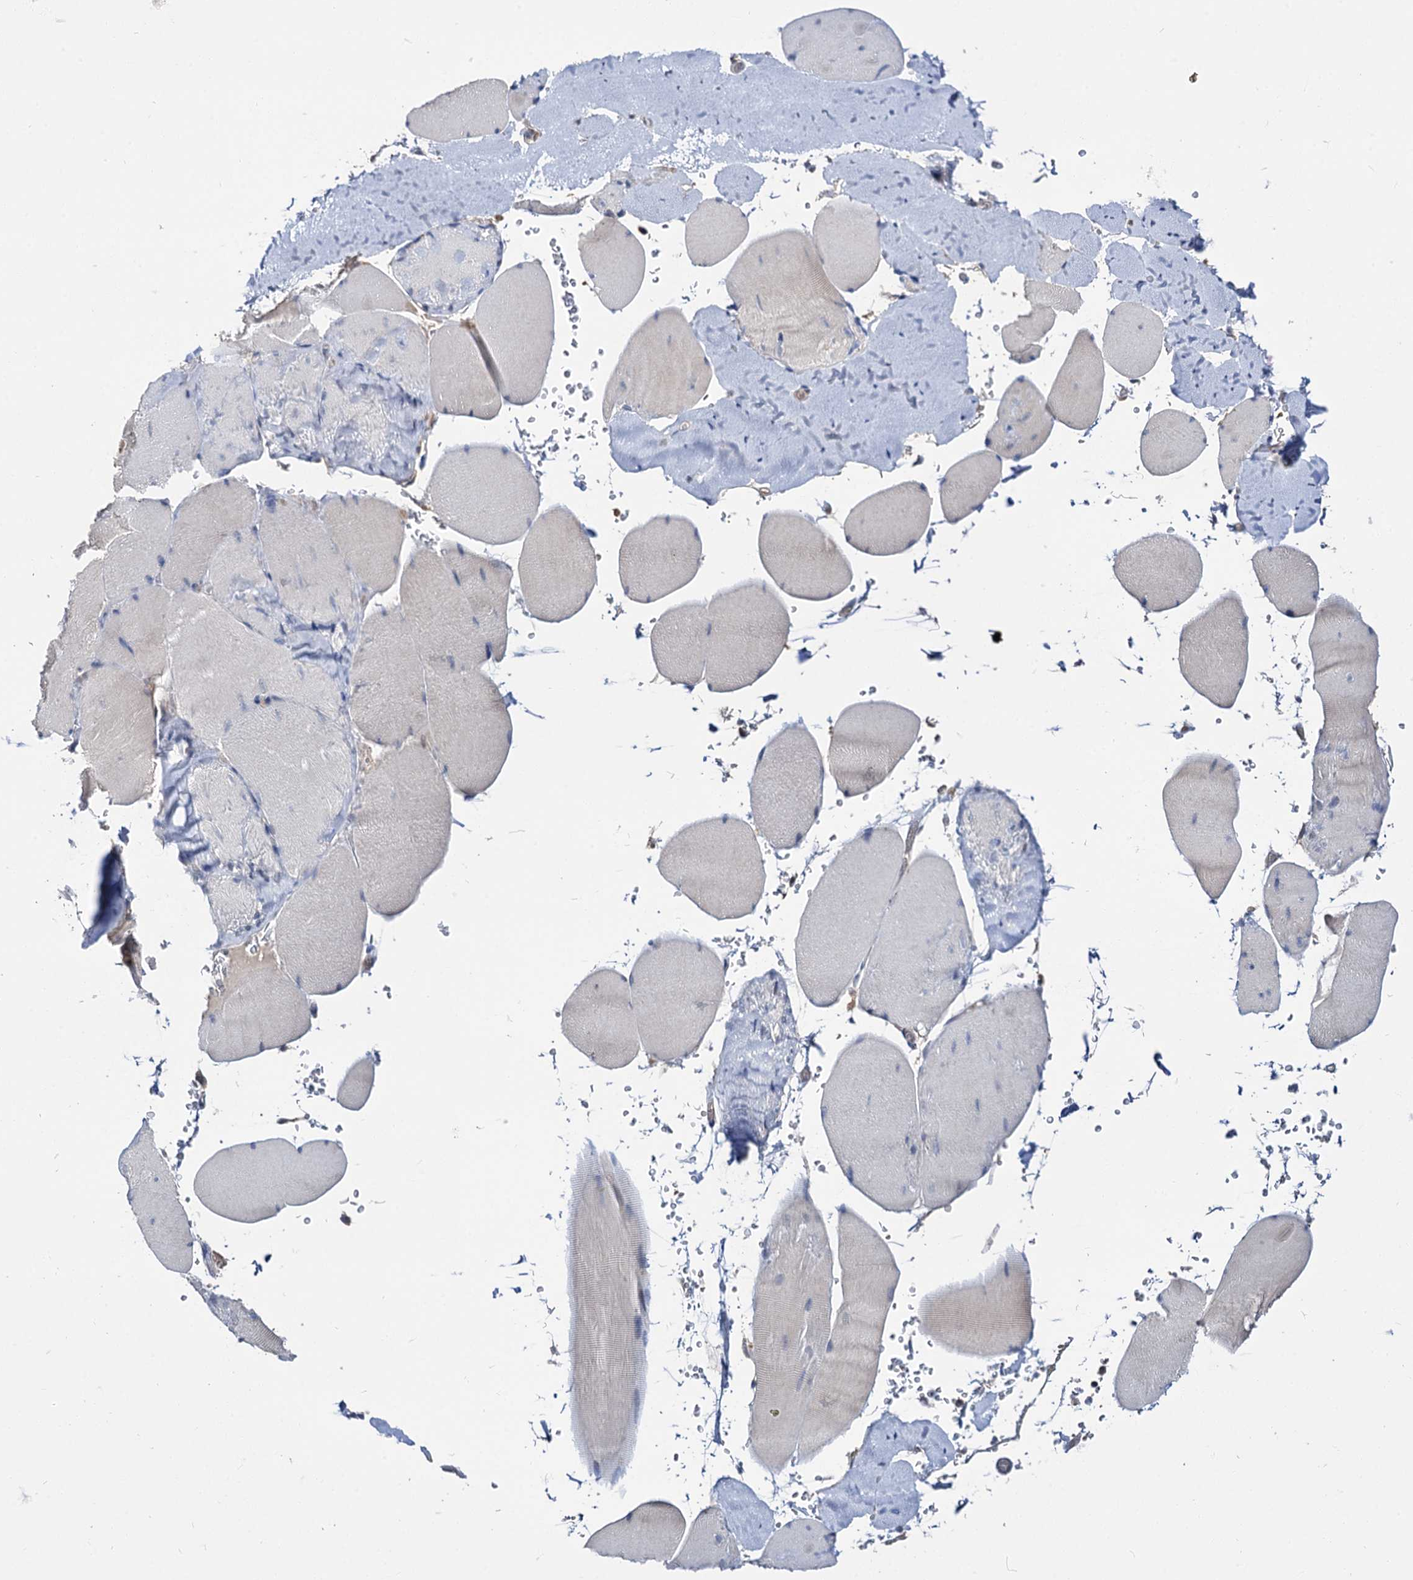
{"staining": {"intensity": "negative", "quantity": "none", "location": "none"}, "tissue": "skeletal muscle", "cell_type": "Myocytes", "image_type": "normal", "snomed": [{"axis": "morphology", "description": "Normal tissue, NOS"}, {"axis": "topography", "description": "Skeletal muscle"}, {"axis": "topography", "description": "Head-Neck"}], "caption": "The immunohistochemistry (IHC) photomicrograph has no significant staining in myocytes of skeletal muscle.", "gene": "NEK10", "patient": {"sex": "male", "age": 66}}